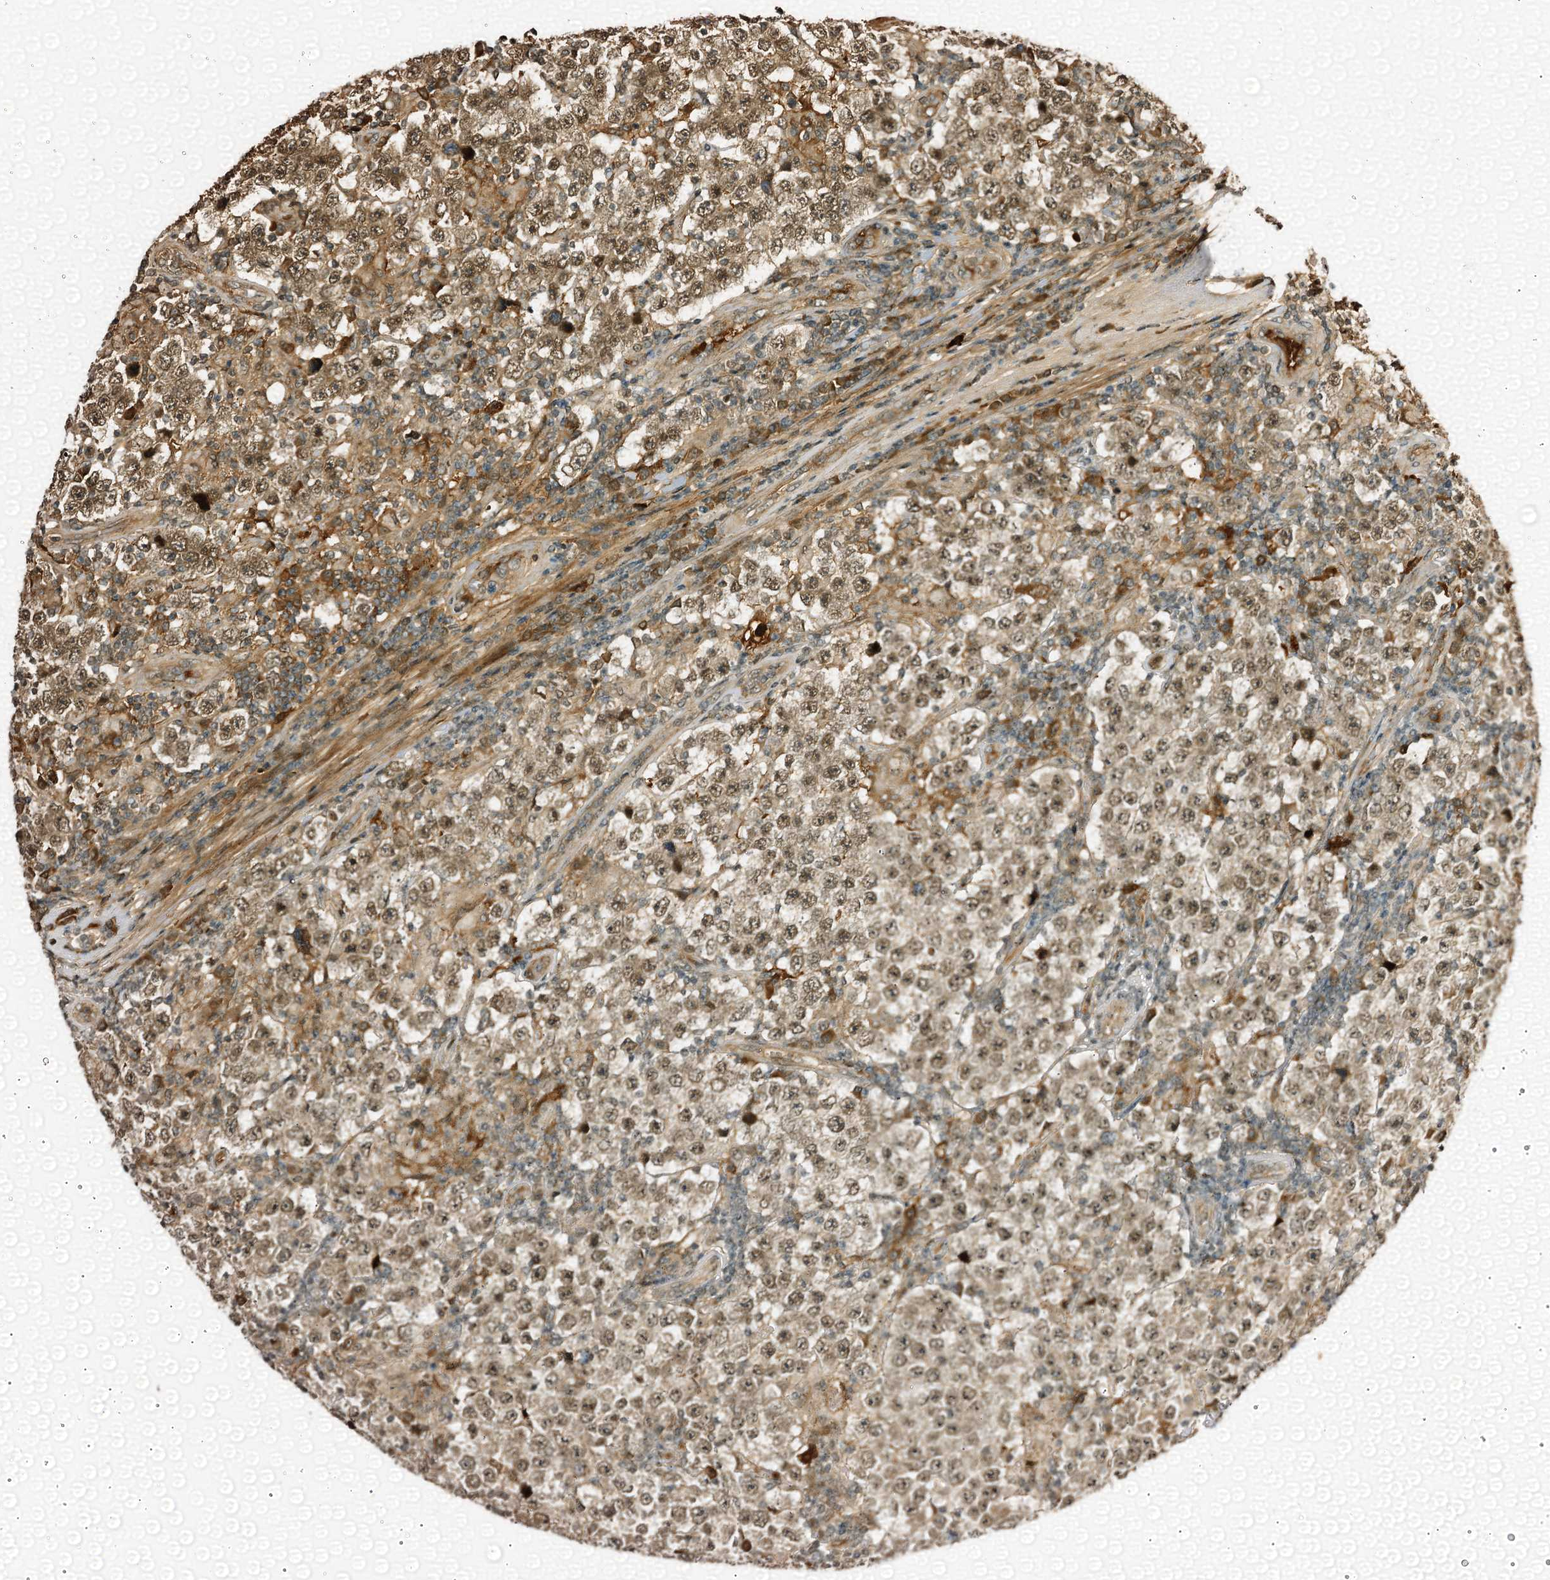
{"staining": {"intensity": "moderate", "quantity": ">75%", "location": "cytoplasmic/membranous,nuclear"}, "tissue": "testis cancer", "cell_type": "Tumor cells", "image_type": "cancer", "snomed": [{"axis": "morphology", "description": "Normal tissue, NOS"}, {"axis": "morphology", "description": "Urothelial carcinoma, High grade"}, {"axis": "morphology", "description": "Seminoma, NOS"}, {"axis": "morphology", "description": "Carcinoma, Embryonal, NOS"}, {"axis": "topography", "description": "Urinary bladder"}, {"axis": "topography", "description": "Testis"}], "caption": "Immunohistochemistry (IHC) (DAB) staining of testis cancer (high-grade urothelial carcinoma) displays moderate cytoplasmic/membranous and nuclear protein positivity in about >75% of tumor cells. The staining is performed using DAB (3,3'-diaminobenzidine) brown chromogen to label protein expression. The nuclei are counter-stained blue using hematoxylin.", "gene": "TRAPPC4", "patient": {"sex": "male", "age": 41}}